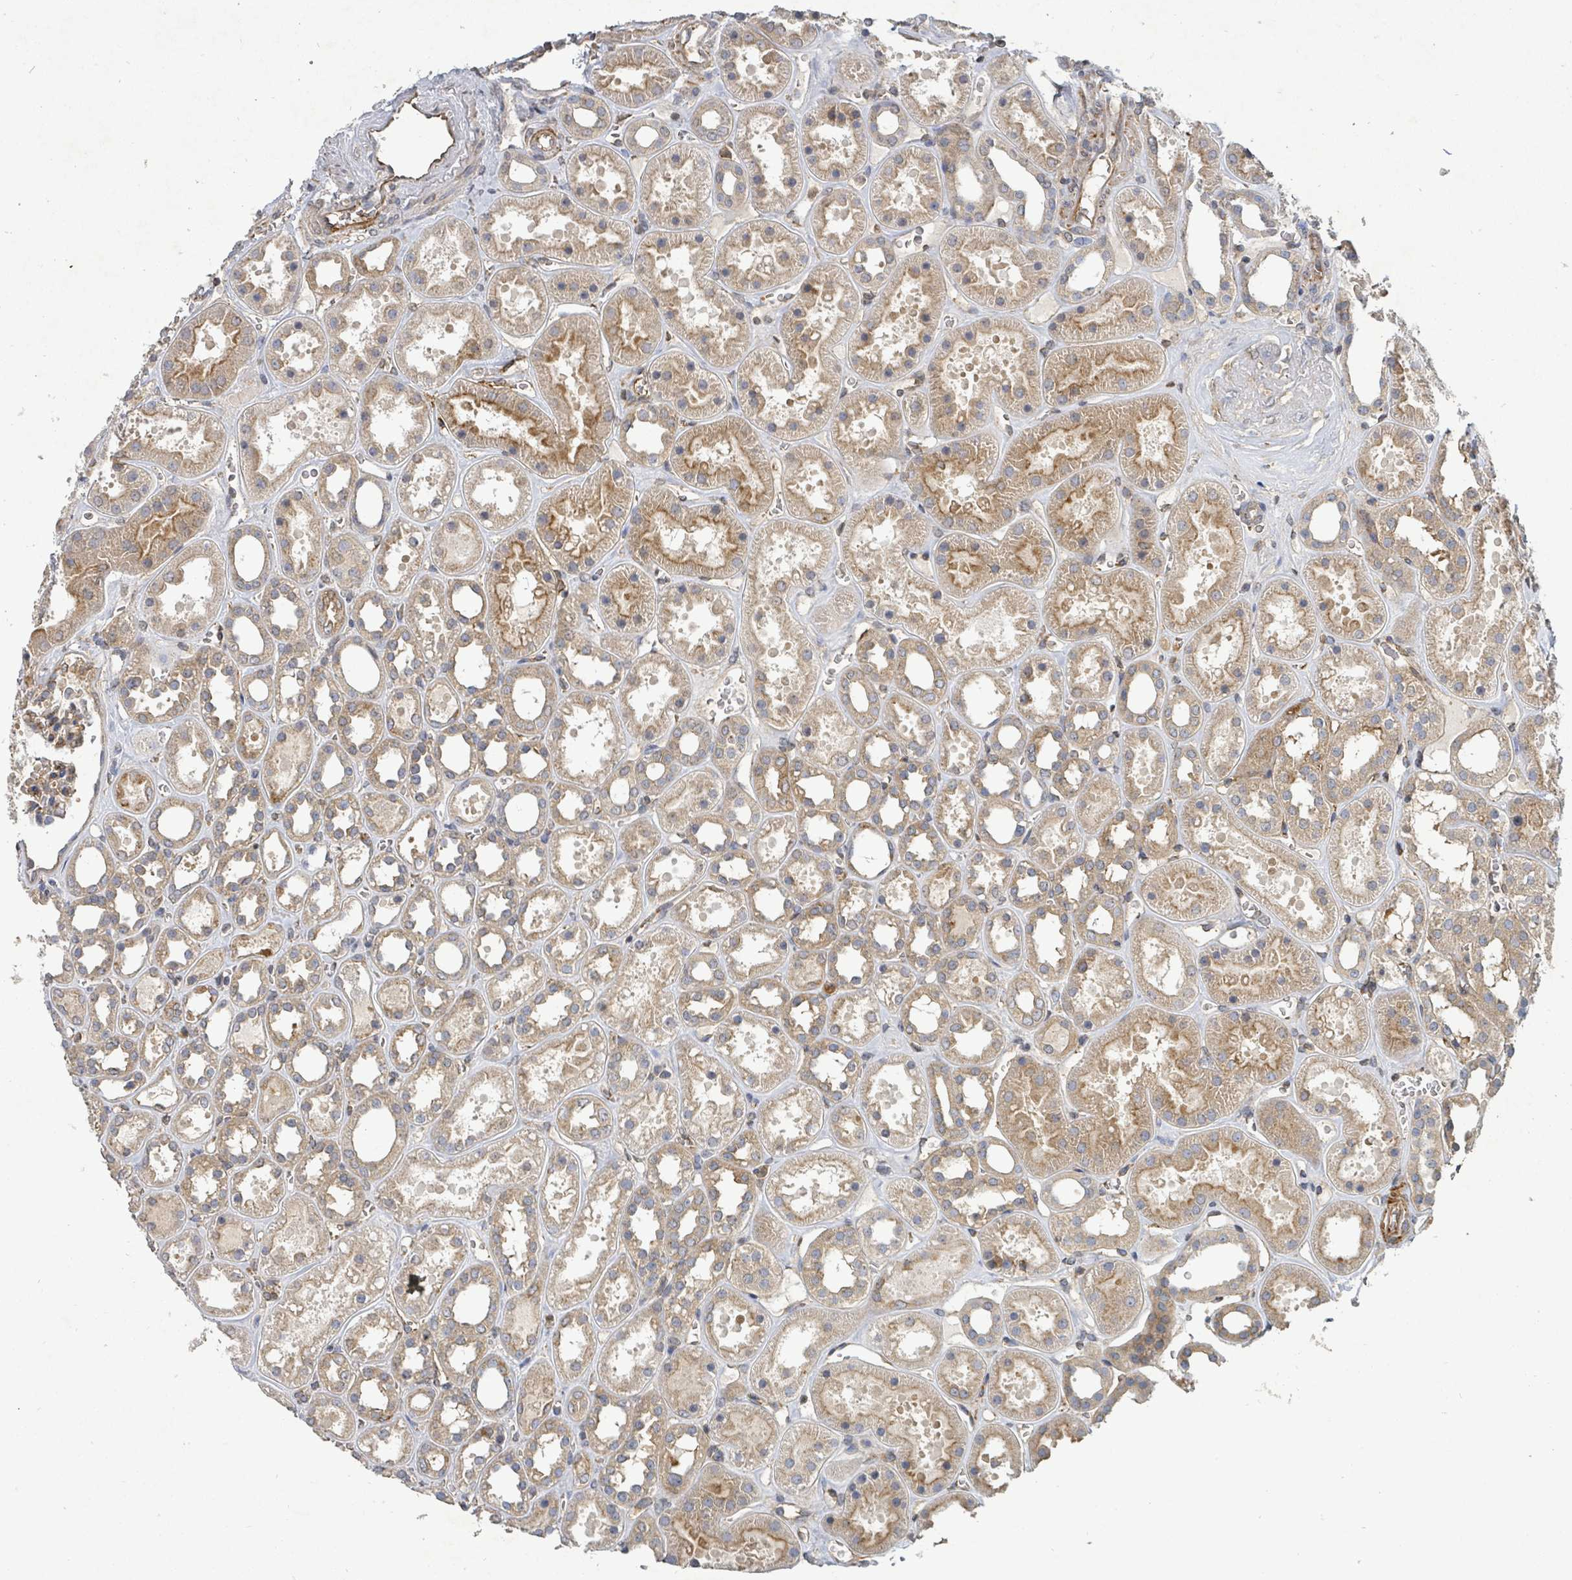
{"staining": {"intensity": "moderate", "quantity": "25%-75%", "location": "cytoplasmic/membranous"}, "tissue": "kidney", "cell_type": "Cells in glomeruli", "image_type": "normal", "snomed": [{"axis": "morphology", "description": "Normal tissue, NOS"}, {"axis": "topography", "description": "Kidney"}], "caption": "Brown immunohistochemical staining in normal kidney shows moderate cytoplasmic/membranous expression in about 25%-75% of cells in glomeruli. The staining was performed using DAB to visualize the protein expression in brown, while the nuclei were stained in blue with hematoxylin (Magnification: 20x).", "gene": "IFIT1", "patient": {"sex": "female", "age": 41}}